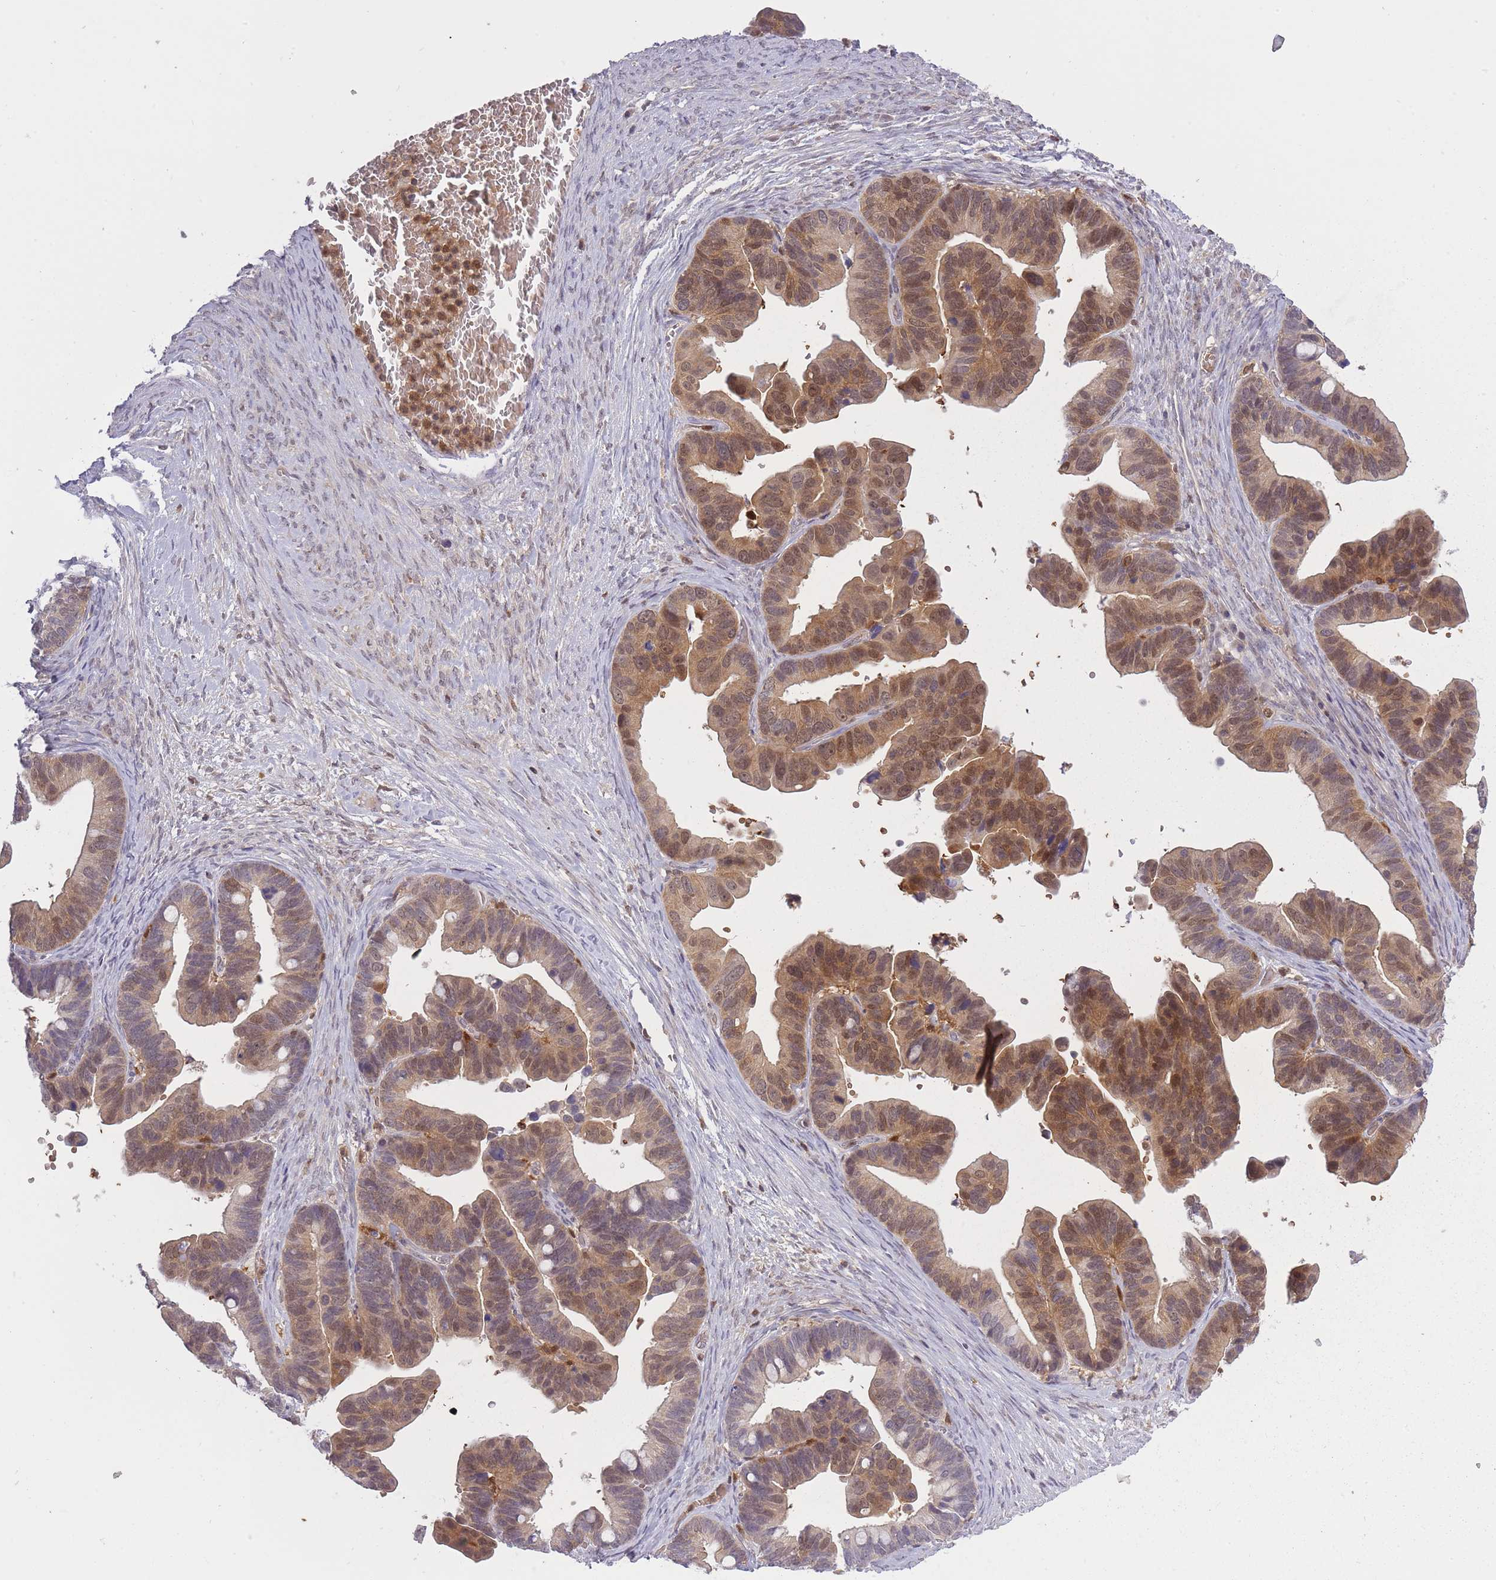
{"staining": {"intensity": "moderate", "quantity": ">75%", "location": "cytoplasmic/membranous,nuclear"}, "tissue": "ovarian cancer", "cell_type": "Tumor cells", "image_type": "cancer", "snomed": [{"axis": "morphology", "description": "Cystadenocarcinoma, serous, NOS"}, {"axis": "topography", "description": "Ovary"}], "caption": "This is a micrograph of immunohistochemistry staining of serous cystadenocarcinoma (ovarian), which shows moderate expression in the cytoplasmic/membranous and nuclear of tumor cells.", "gene": "CXorf38", "patient": {"sex": "female", "age": 56}}